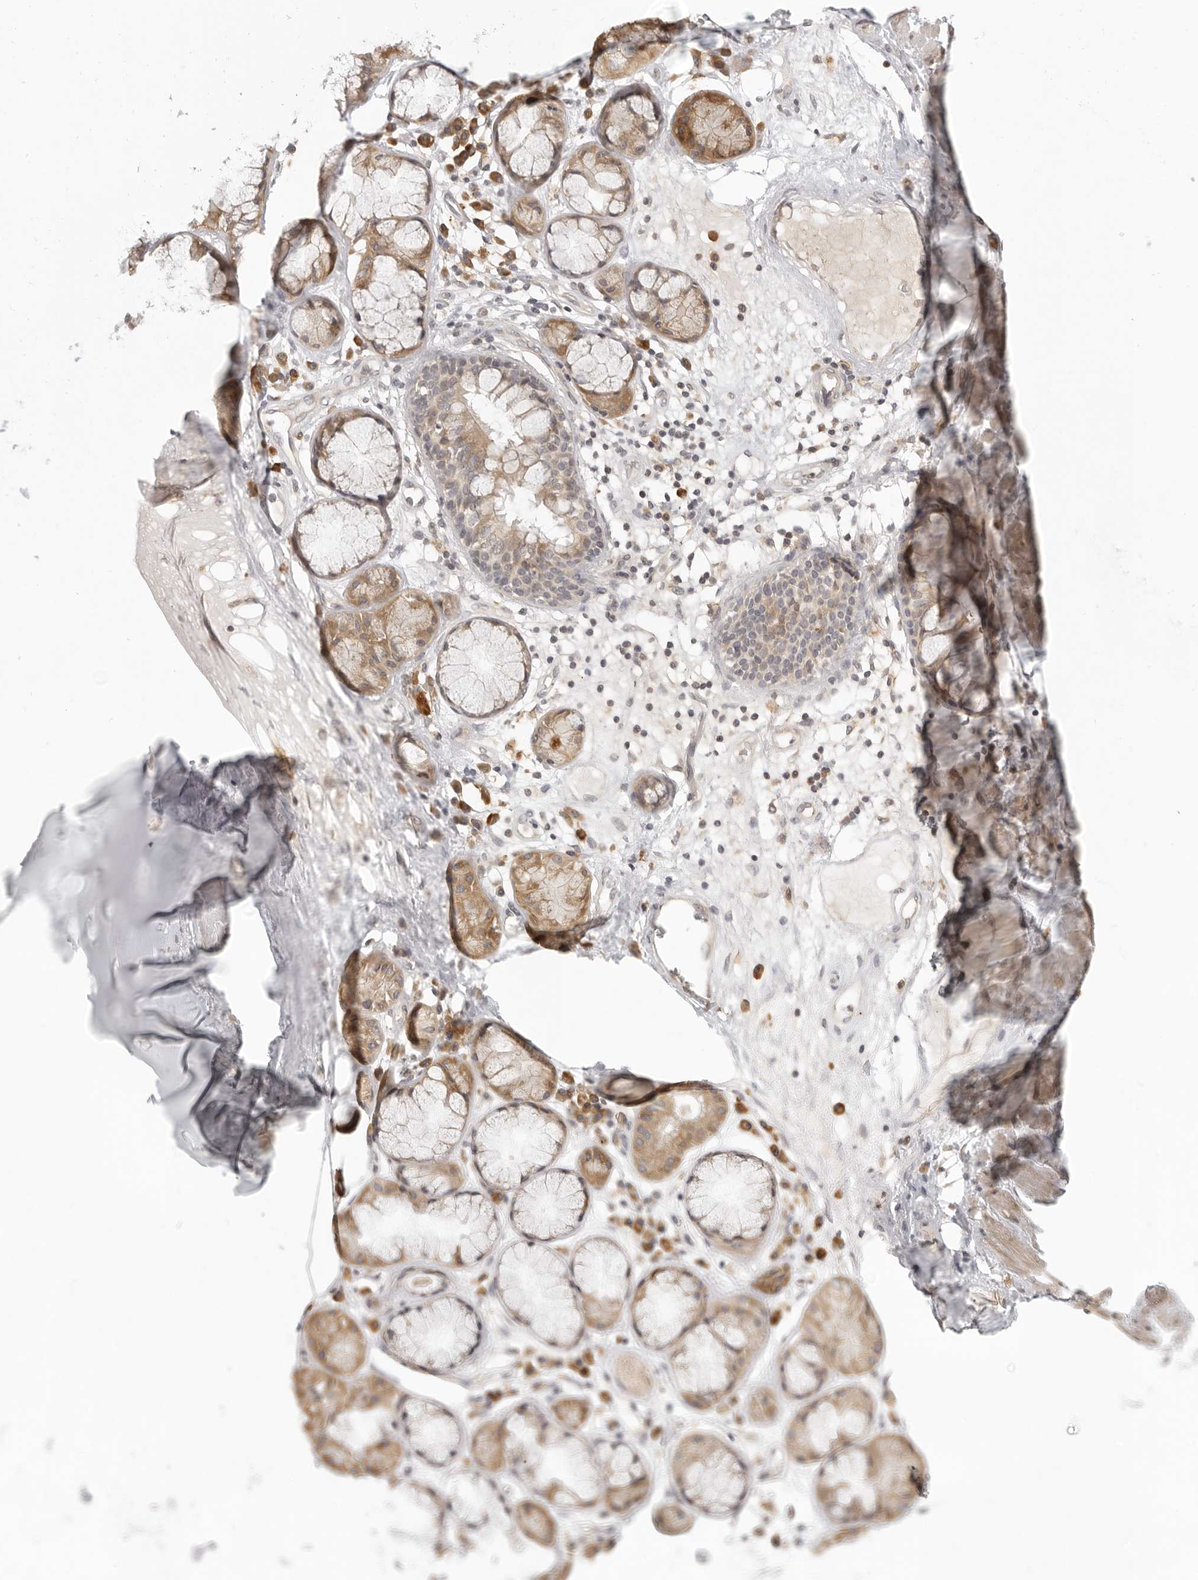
{"staining": {"intensity": "negative", "quantity": "none", "location": "none"}, "tissue": "adipose tissue", "cell_type": "Adipocytes", "image_type": "normal", "snomed": [{"axis": "morphology", "description": "Normal tissue, NOS"}, {"axis": "topography", "description": "Bronchus"}], "caption": "DAB (3,3'-diaminobenzidine) immunohistochemical staining of benign human adipose tissue exhibits no significant staining in adipocytes.", "gene": "PRRC2A", "patient": {"sex": "male", "age": 66}}